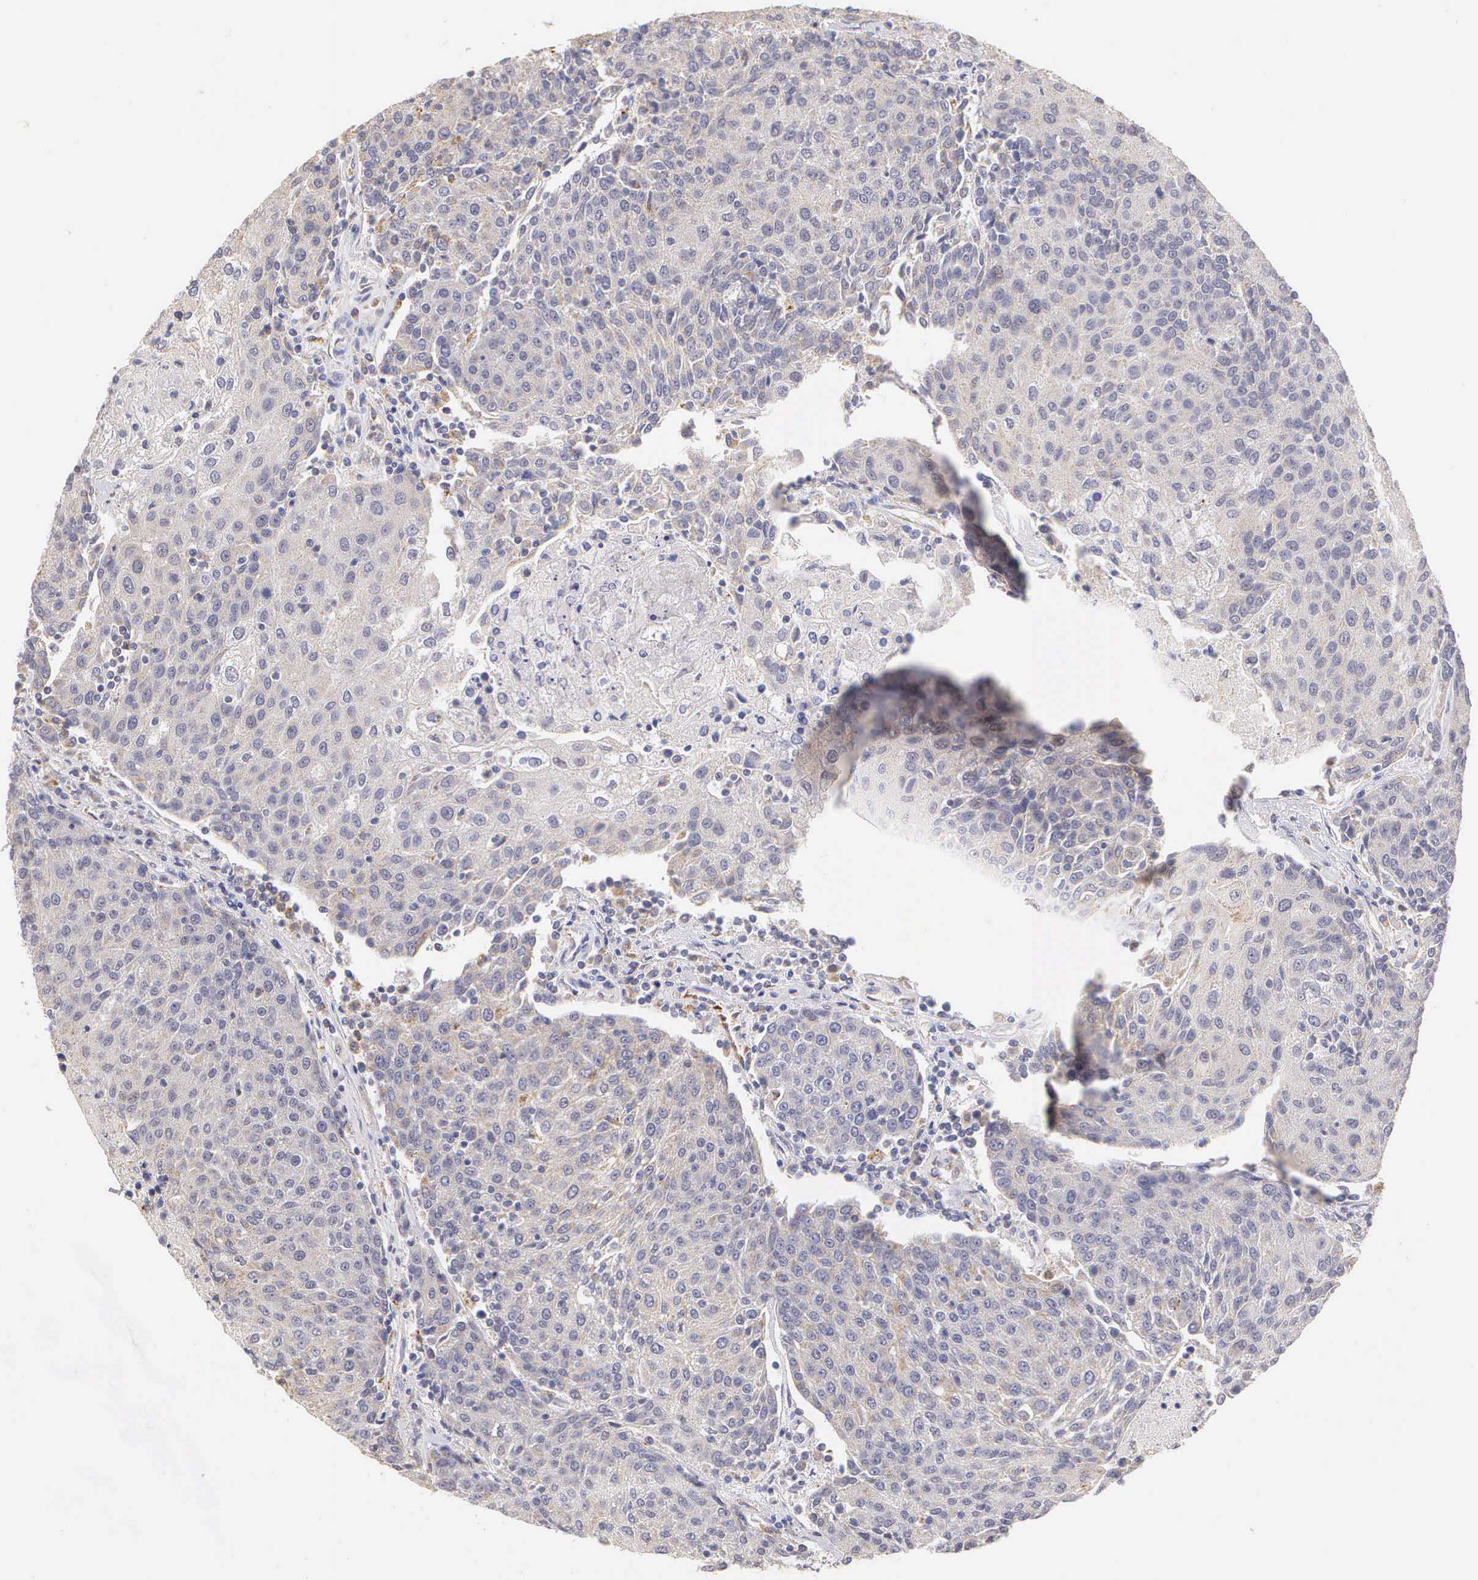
{"staining": {"intensity": "weak", "quantity": "<25%", "location": "cytoplasmic/membranous"}, "tissue": "urothelial cancer", "cell_type": "Tumor cells", "image_type": "cancer", "snomed": [{"axis": "morphology", "description": "Urothelial carcinoma, High grade"}, {"axis": "topography", "description": "Urinary bladder"}], "caption": "Photomicrograph shows no significant protein expression in tumor cells of urothelial cancer.", "gene": "ESR1", "patient": {"sex": "female", "age": 85}}